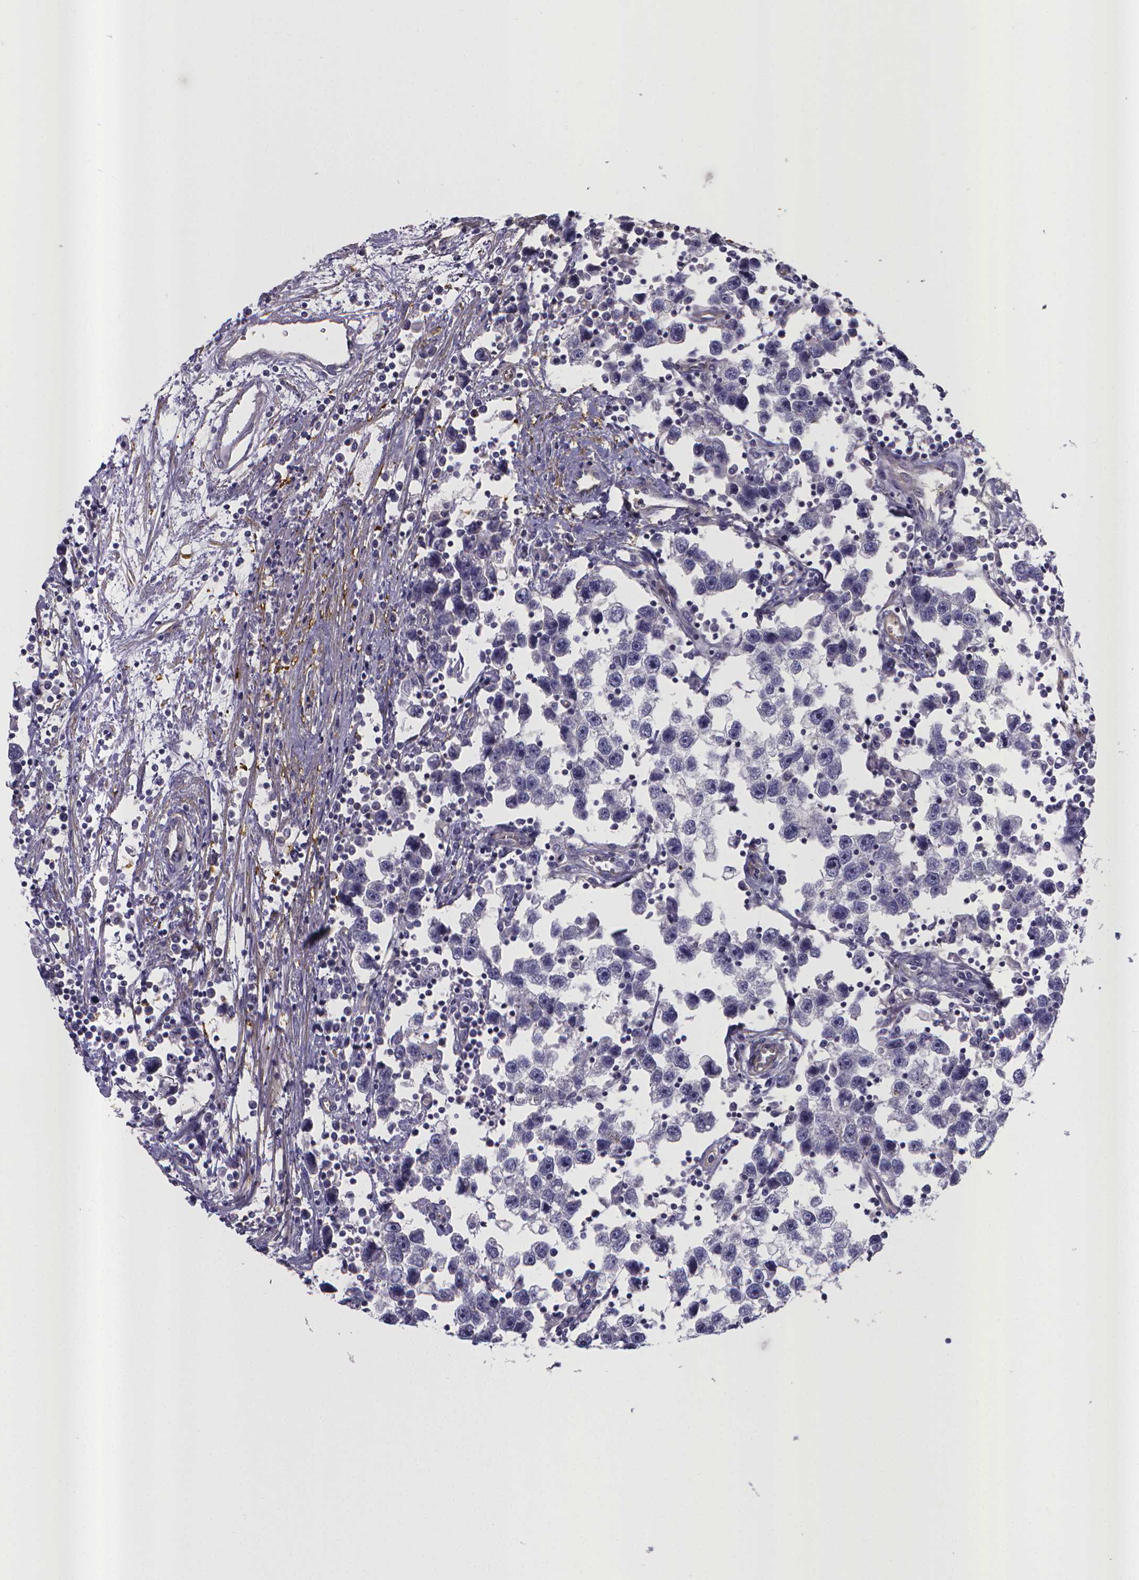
{"staining": {"intensity": "negative", "quantity": "none", "location": "none"}, "tissue": "testis cancer", "cell_type": "Tumor cells", "image_type": "cancer", "snomed": [{"axis": "morphology", "description": "Seminoma, NOS"}, {"axis": "topography", "description": "Testis"}], "caption": "This is a histopathology image of IHC staining of seminoma (testis), which shows no expression in tumor cells. (DAB immunohistochemistry with hematoxylin counter stain).", "gene": "RERG", "patient": {"sex": "male", "age": 30}}